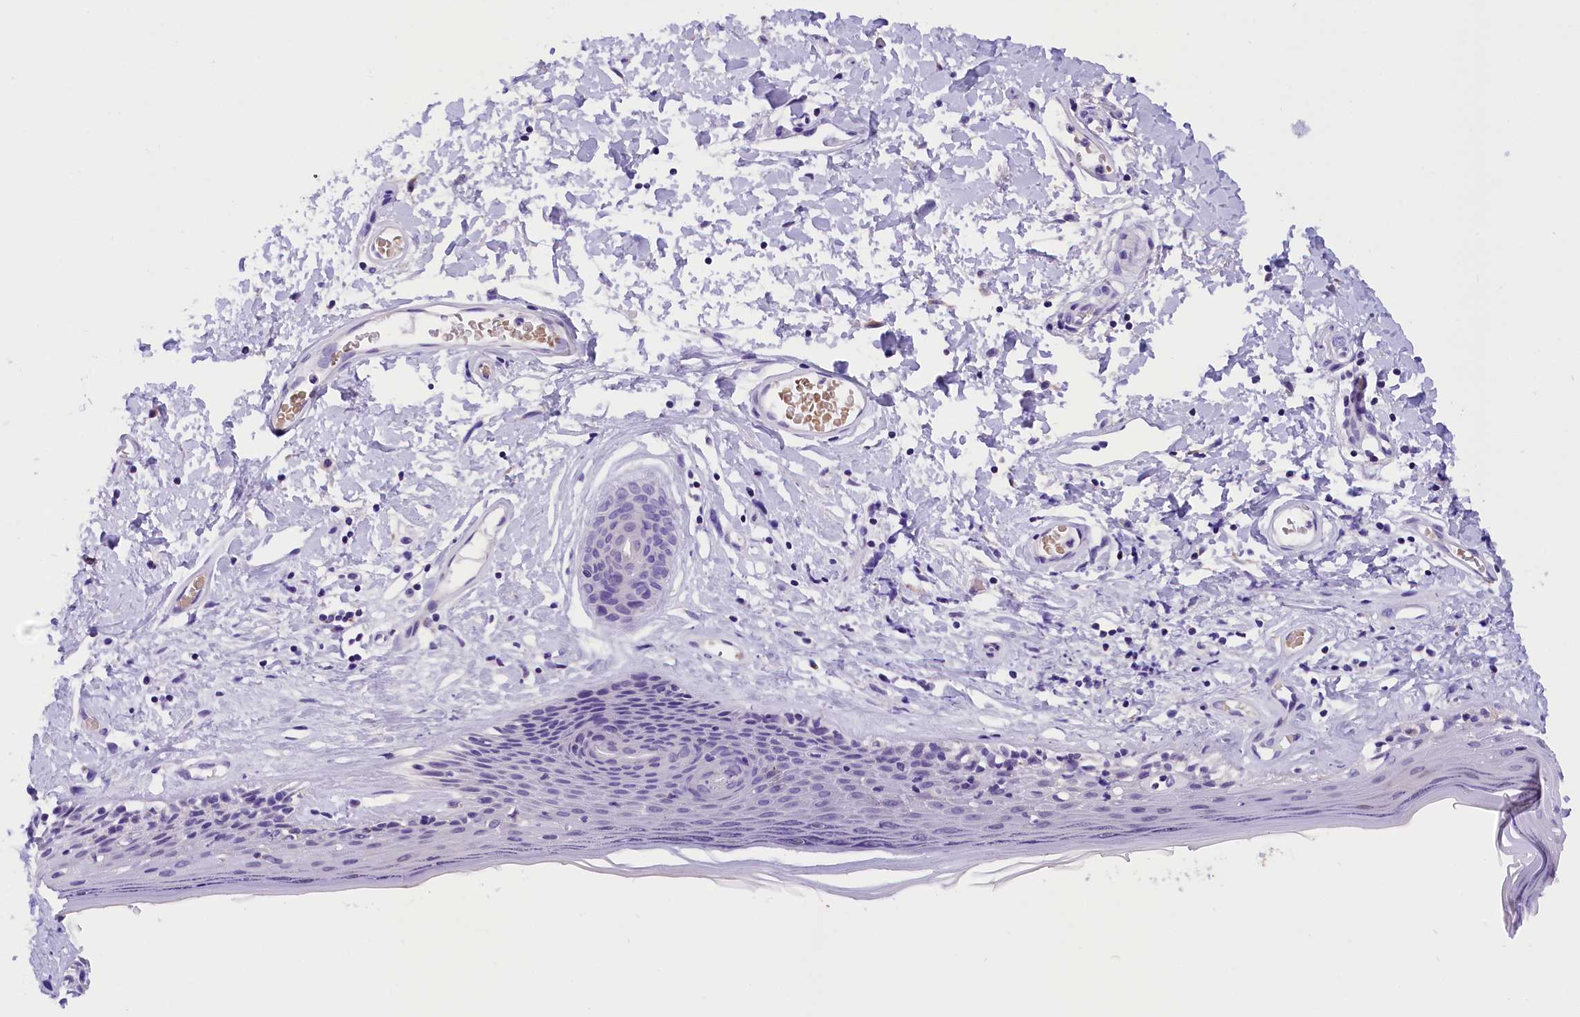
{"staining": {"intensity": "negative", "quantity": "none", "location": "none"}, "tissue": "skin", "cell_type": "Epidermal cells", "image_type": "normal", "snomed": [{"axis": "morphology", "description": "Normal tissue, NOS"}, {"axis": "topography", "description": "Adipose tissue"}, {"axis": "topography", "description": "Vascular tissue"}, {"axis": "topography", "description": "Vulva"}, {"axis": "topography", "description": "Peripheral nerve tissue"}], "caption": "A high-resolution photomicrograph shows IHC staining of unremarkable skin, which demonstrates no significant positivity in epidermal cells.", "gene": "ABAT", "patient": {"sex": "female", "age": 86}}